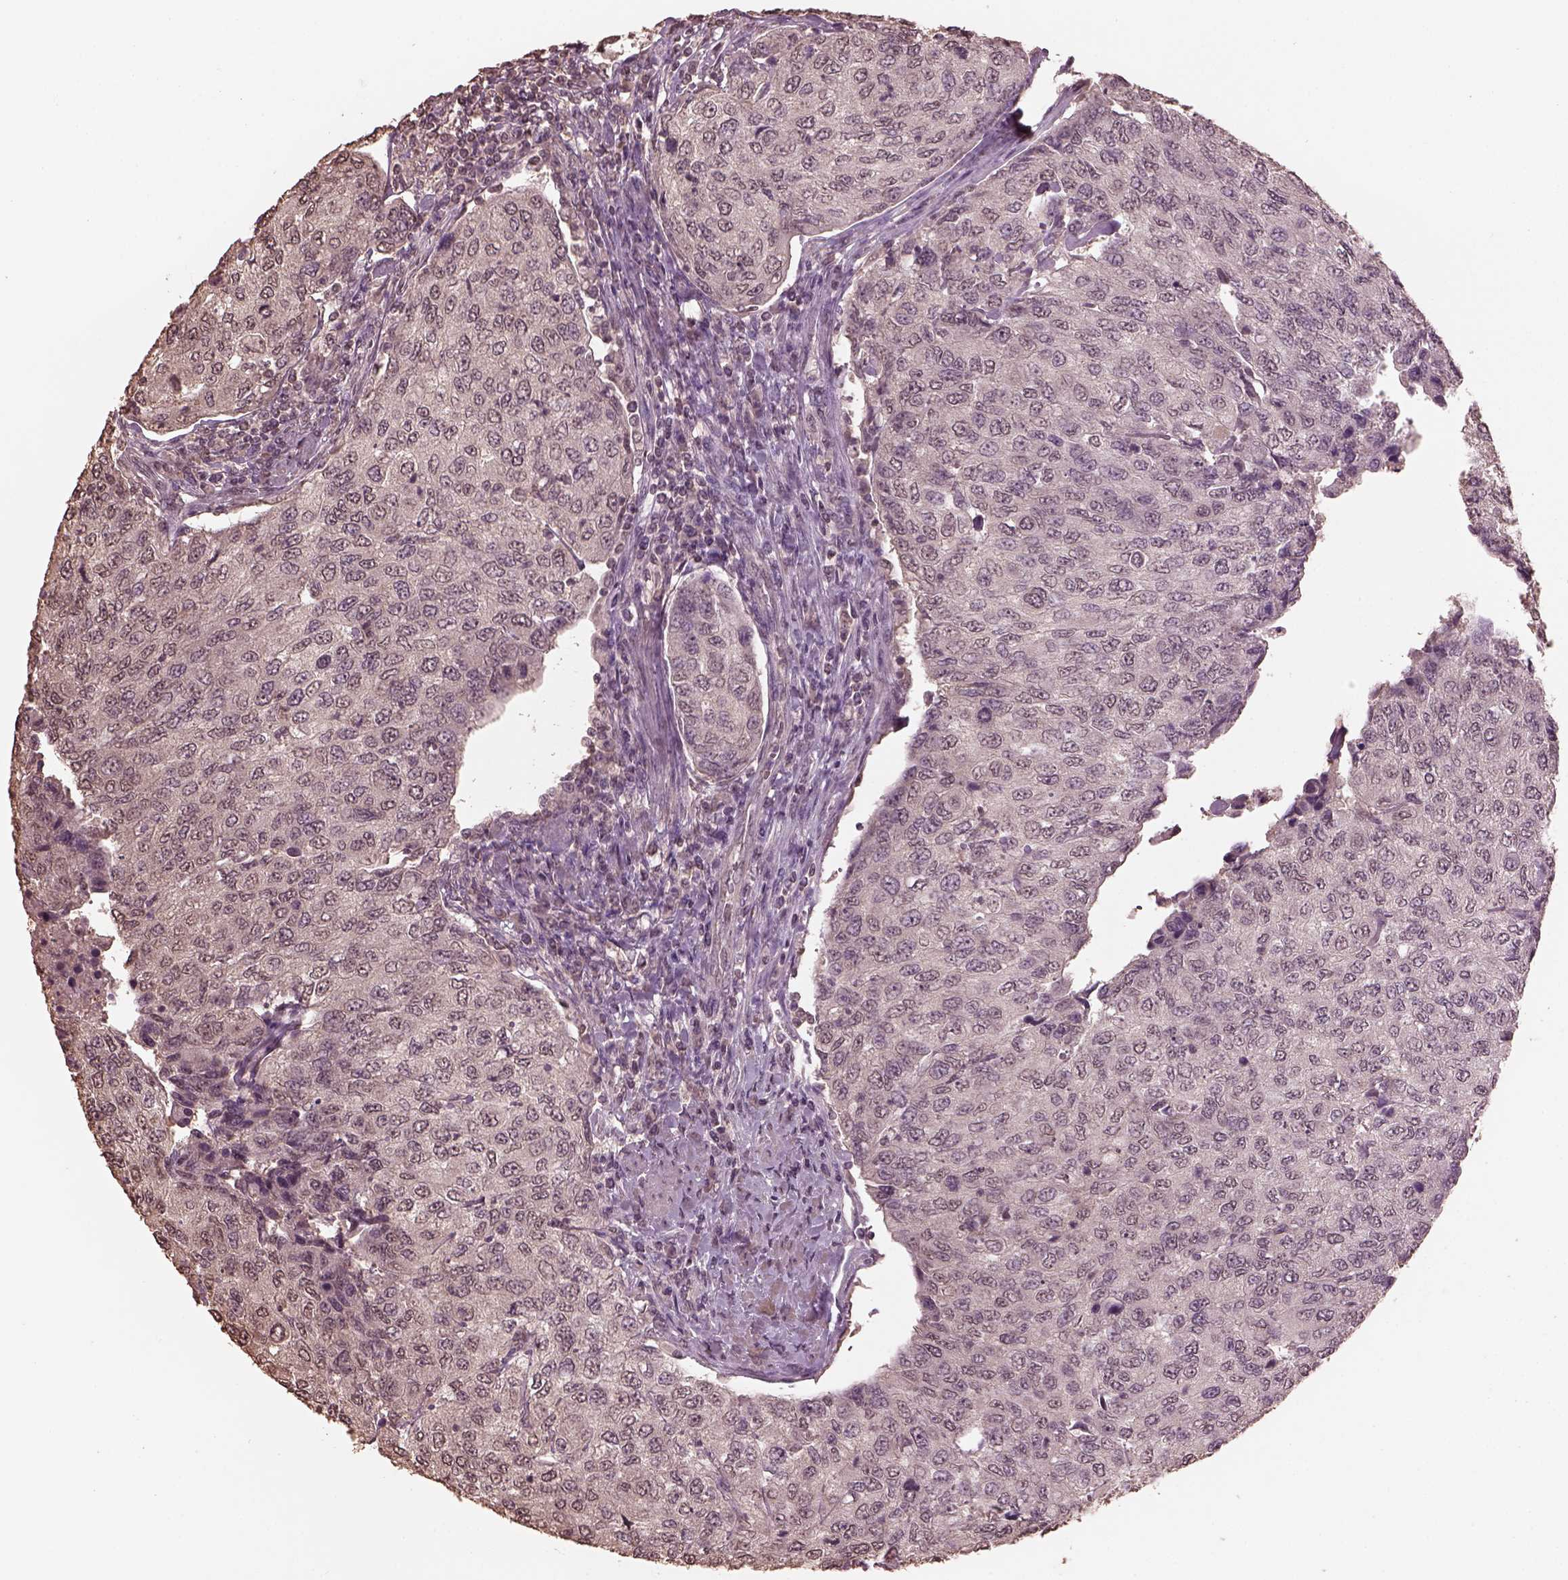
{"staining": {"intensity": "negative", "quantity": "none", "location": "none"}, "tissue": "urothelial cancer", "cell_type": "Tumor cells", "image_type": "cancer", "snomed": [{"axis": "morphology", "description": "Urothelial carcinoma, High grade"}, {"axis": "topography", "description": "Urinary bladder"}], "caption": "This histopathology image is of high-grade urothelial carcinoma stained with immunohistochemistry to label a protein in brown with the nuclei are counter-stained blue. There is no staining in tumor cells. The staining was performed using DAB to visualize the protein expression in brown, while the nuclei were stained in blue with hematoxylin (Magnification: 20x).", "gene": "CPT1C", "patient": {"sex": "female", "age": 78}}